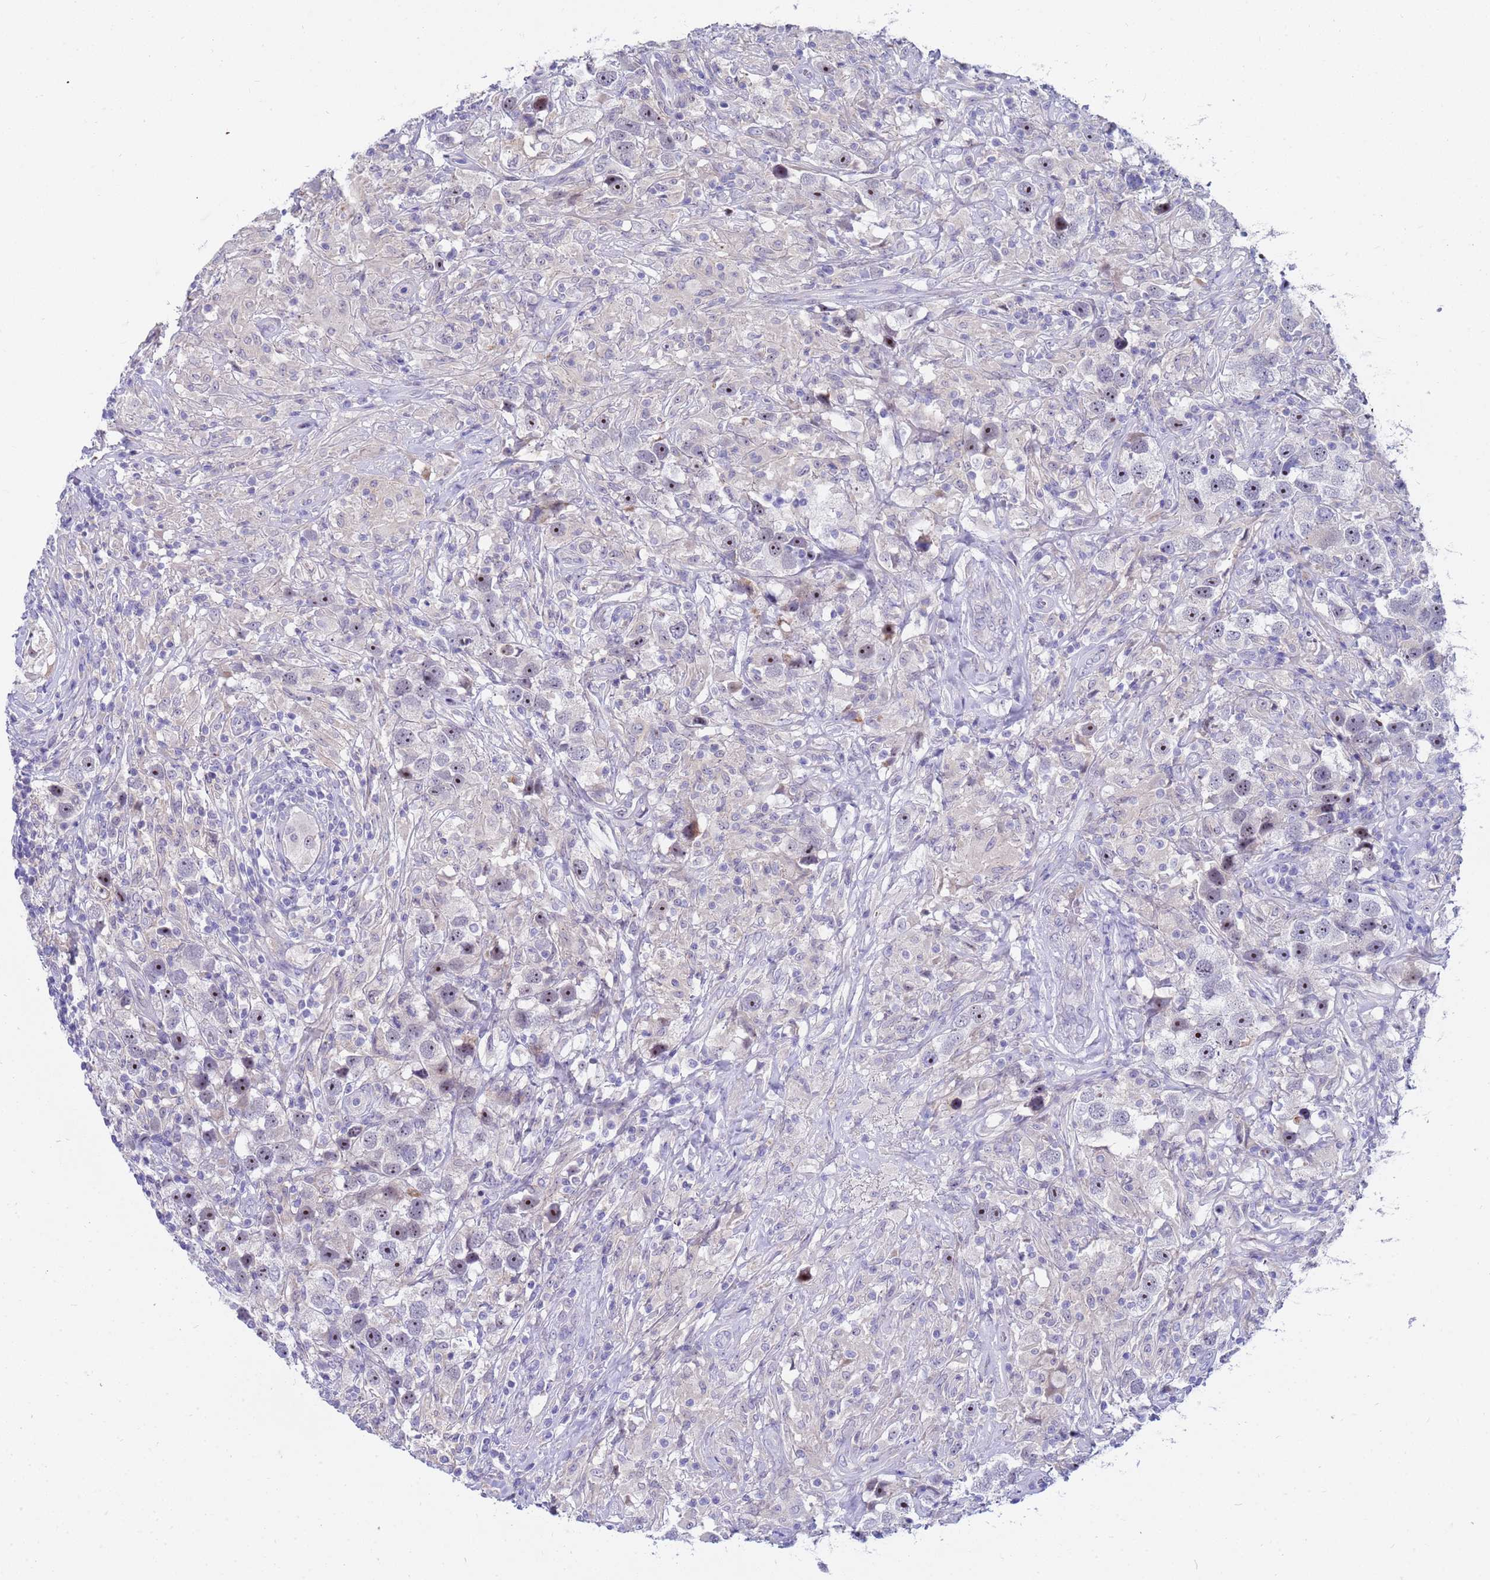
{"staining": {"intensity": "moderate", "quantity": "25%-75%", "location": "nuclear"}, "tissue": "testis cancer", "cell_type": "Tumor cells", "image_type": "cancer", "snomed": [{"axis": "morphology", "description": "Seminoma, NOS"}, {"axis": "topography", "description": "Testis"}], "caption": "Moderate nuclear expression is identified in about 25%-75% of tumor cells in testis cancer. (Brightfield microscopy of DAB IHC at high magnification).", "gene": "LRATD1", "patient": {"sex": "male", "age": 49}}